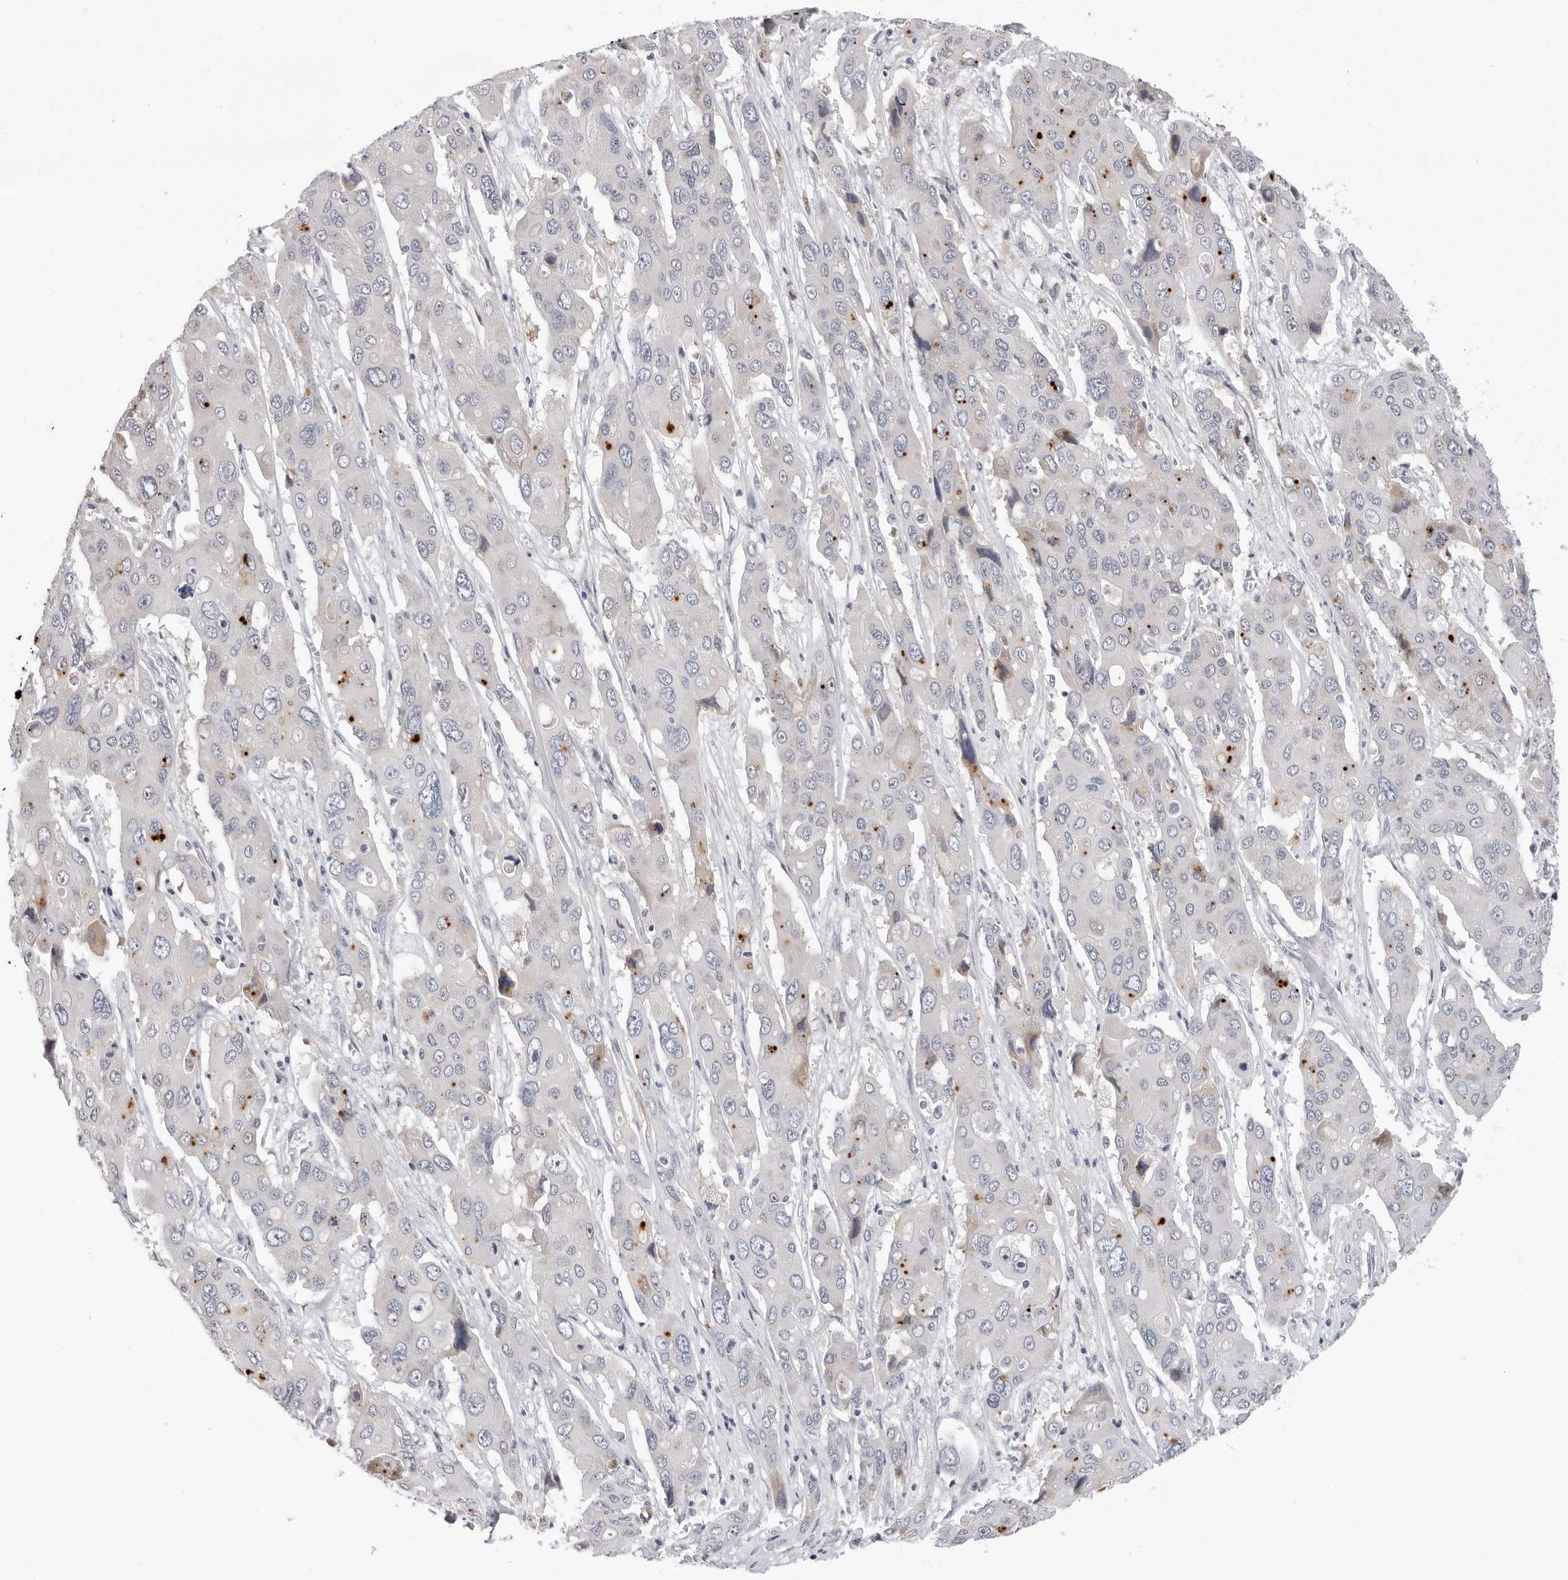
{"staining": {"intensity": "negative", "quantity": "none", "location": "none"}, "tissue": "liver cancer", "cell_type": "Tumor cells", "image_type": "cancer", "snomed": [{"axis": "morphology", "description": "Cholangiocarcinoma"}, {"axis": "topography", "description": "Liver"}], "caption": "Immunohistochemical staining of liver cancer reveals no significant expression in tumor cells. The staining was performed using DAB (3,3'-diaminobenzidine) to visualize the protein expression in brown, while the nuclei were stained in blue with hematoxylin (Magnification: 20x).", "gene": "ZNF502", "patient": {"sex": "male", "age": 67}}